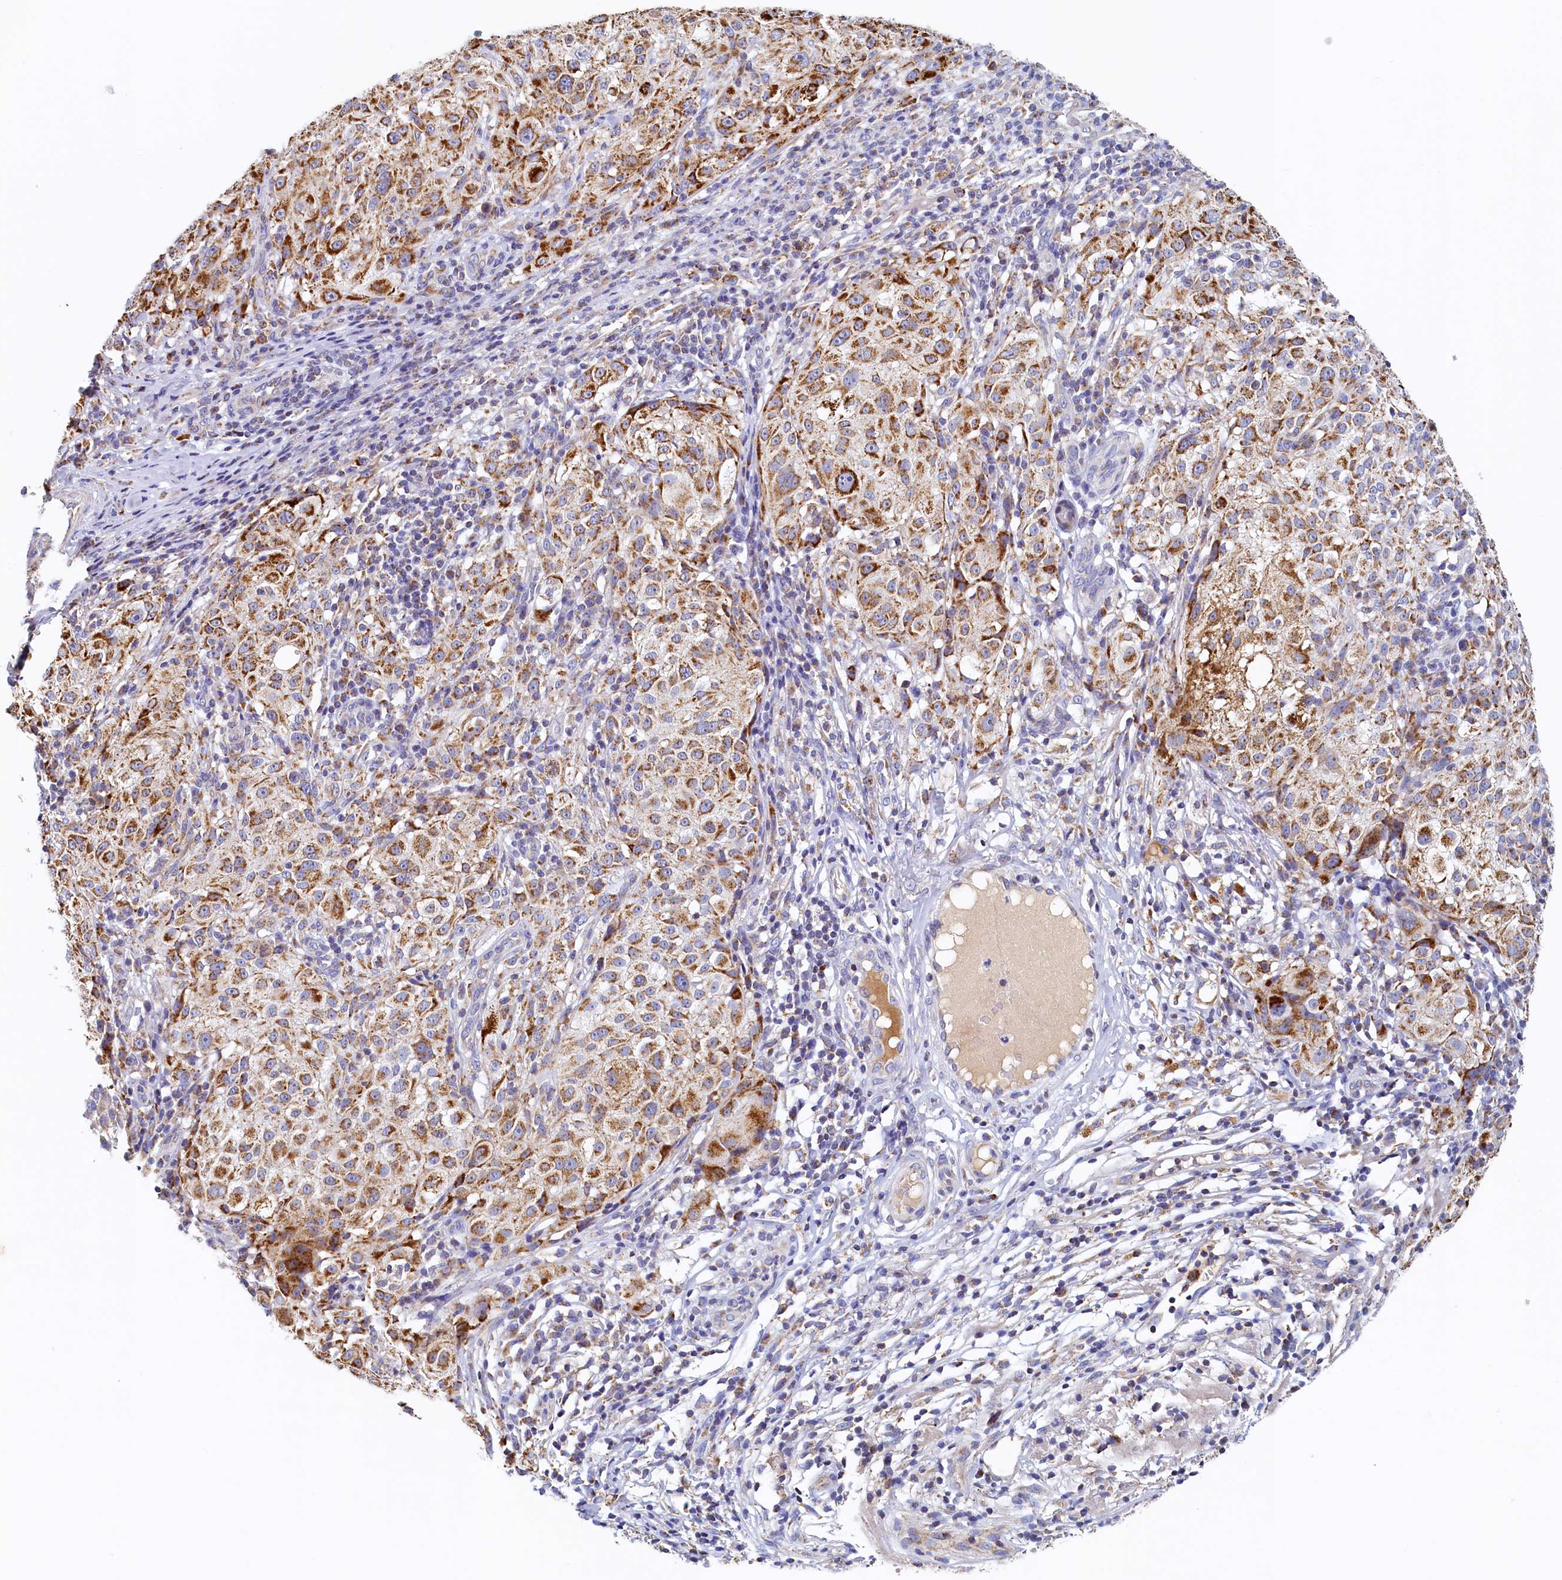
{"staining": {"intensity": "moderate", "quantity": ">75%", "location": "cytoplasmic/membranous"}, "tissue": "melanoma", "cell_type": "Tumor cells", "image_type": "cancer", "snomed": [{"axis": "morphology", "description": "Necrosis, NOS"}, {"axis": "morphology", "description": "Malignant melanoma, NOS"}, {"axis": "topography", "description": "Skin"}], "caption": "This image reveals immunohistochemistry staining of malignant melanoma, with medium moderate cytoplasmic/membranous expression in about >75% of tumor cells.", "gene": "POC1A", "patient": {"sex": "female", "age": 87}}